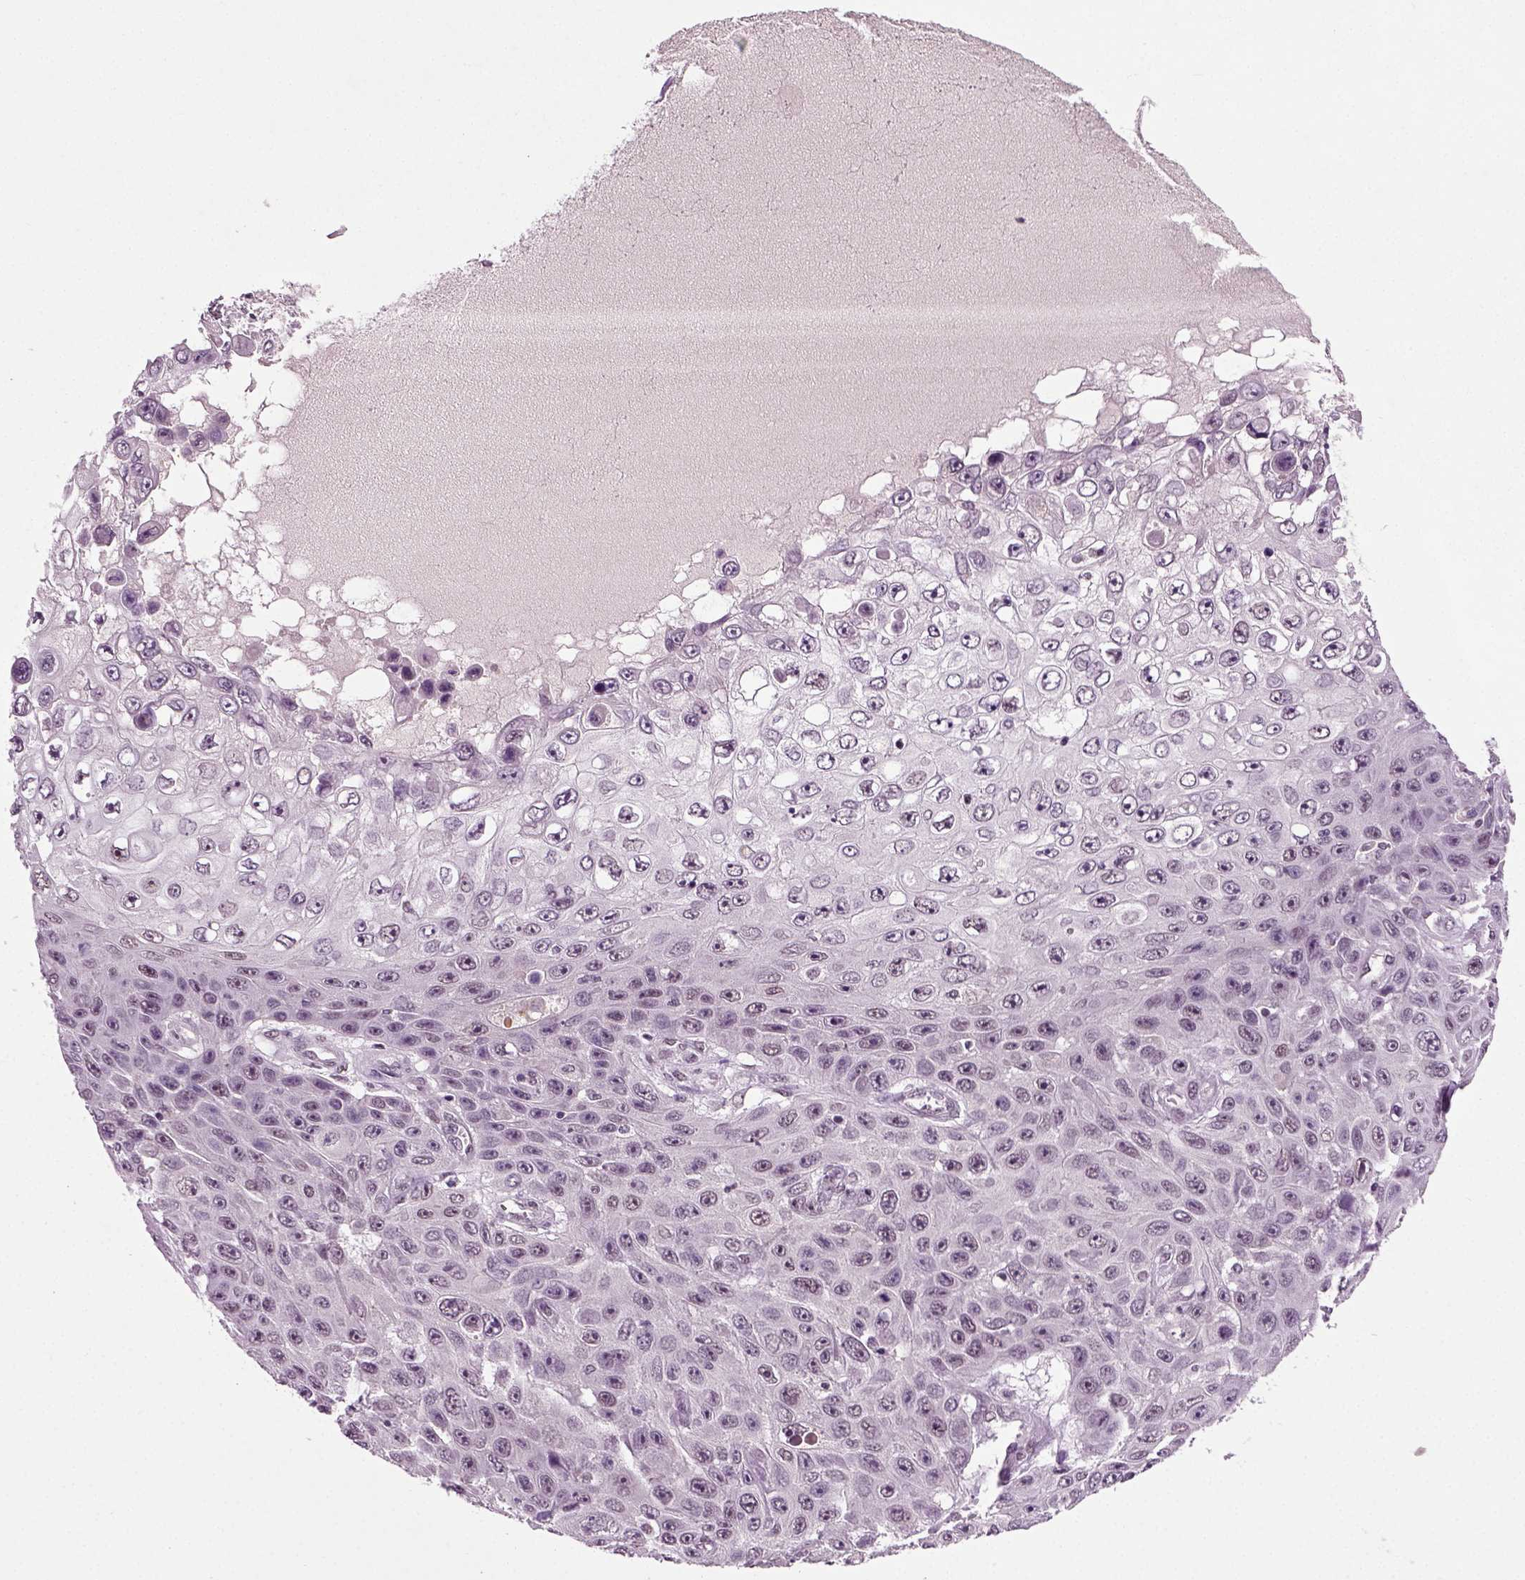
{"staining": {"intensity": "negative", "quantity": "none", "location": "none"}, "tissue": "skin cancer", "cell_type": "Tumor cells", "image_type": "cancer", "snomed": [{"axis": "morphology", "description": "Squamous cell carcinoma, NOS"}, {"axis": "topography", "description": "Skin"}], "caption": "A photomicrograph of squamous cell carcinoma (skin) stained for a protein reveals no brown staining in tumor cells.", "gene": "RCOR3", "patient": {"sex": "male", "age": 82}}